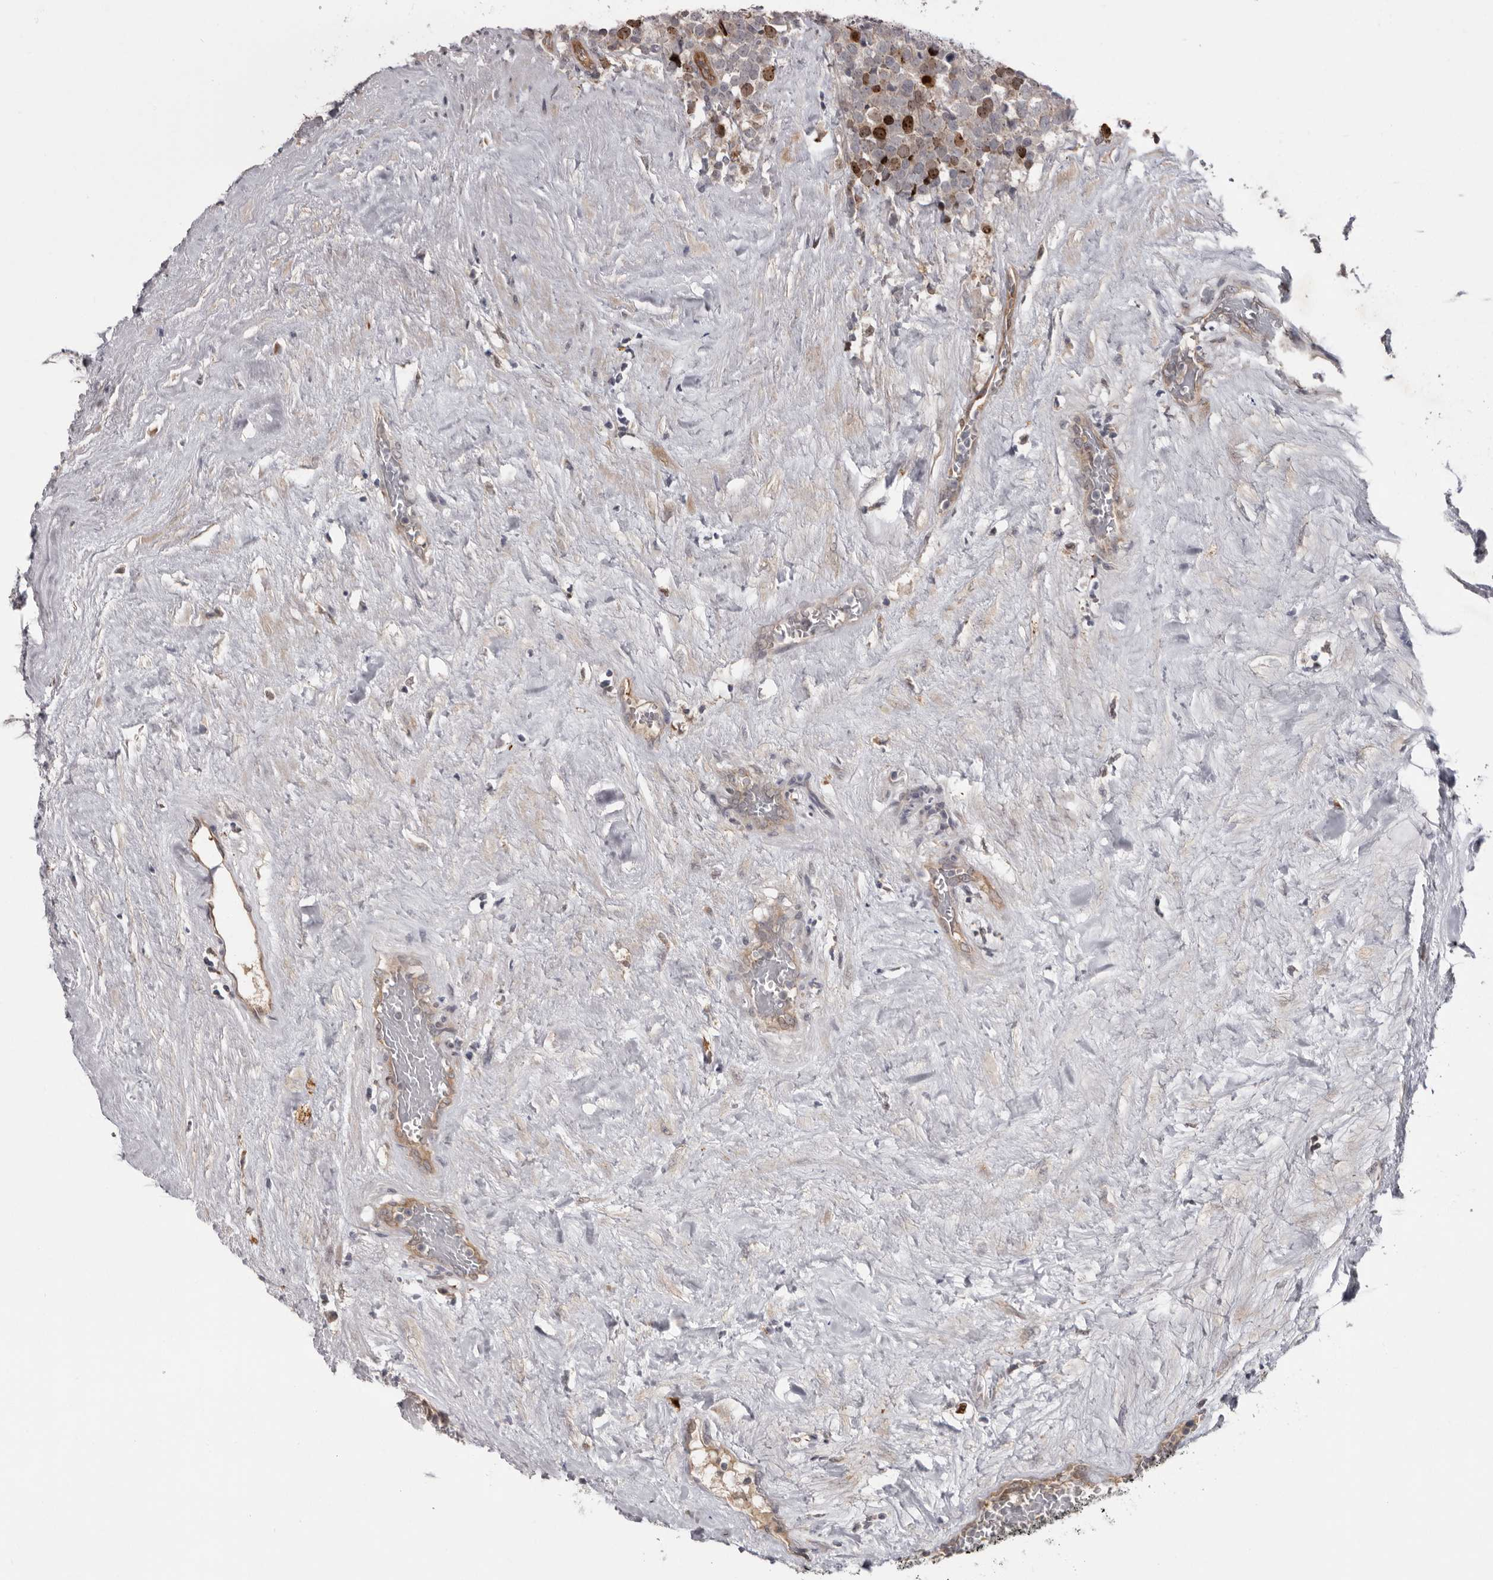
{"staining": {"intensity": "moderate", "quantity": "<25%", "location": "nuclear"}, "tissue": "testis cancer", "cell_type": "Tumor cells", "image_type": "cancer", "snomed": [{"axis": "morphology", "description": "Seminoma, NOS"}, {"axis": "topography", "description": "Testis"}], "caption": "Protein analysis of testis cancer (seminoma) tissue shows moderate nuclear positivity in about <25% of tumor cells. (brown staining indicates protein expression, while blue staining denotes nuclei).", "gene": "CDCA8", "patient": {"sex": "male", "age": 71}}